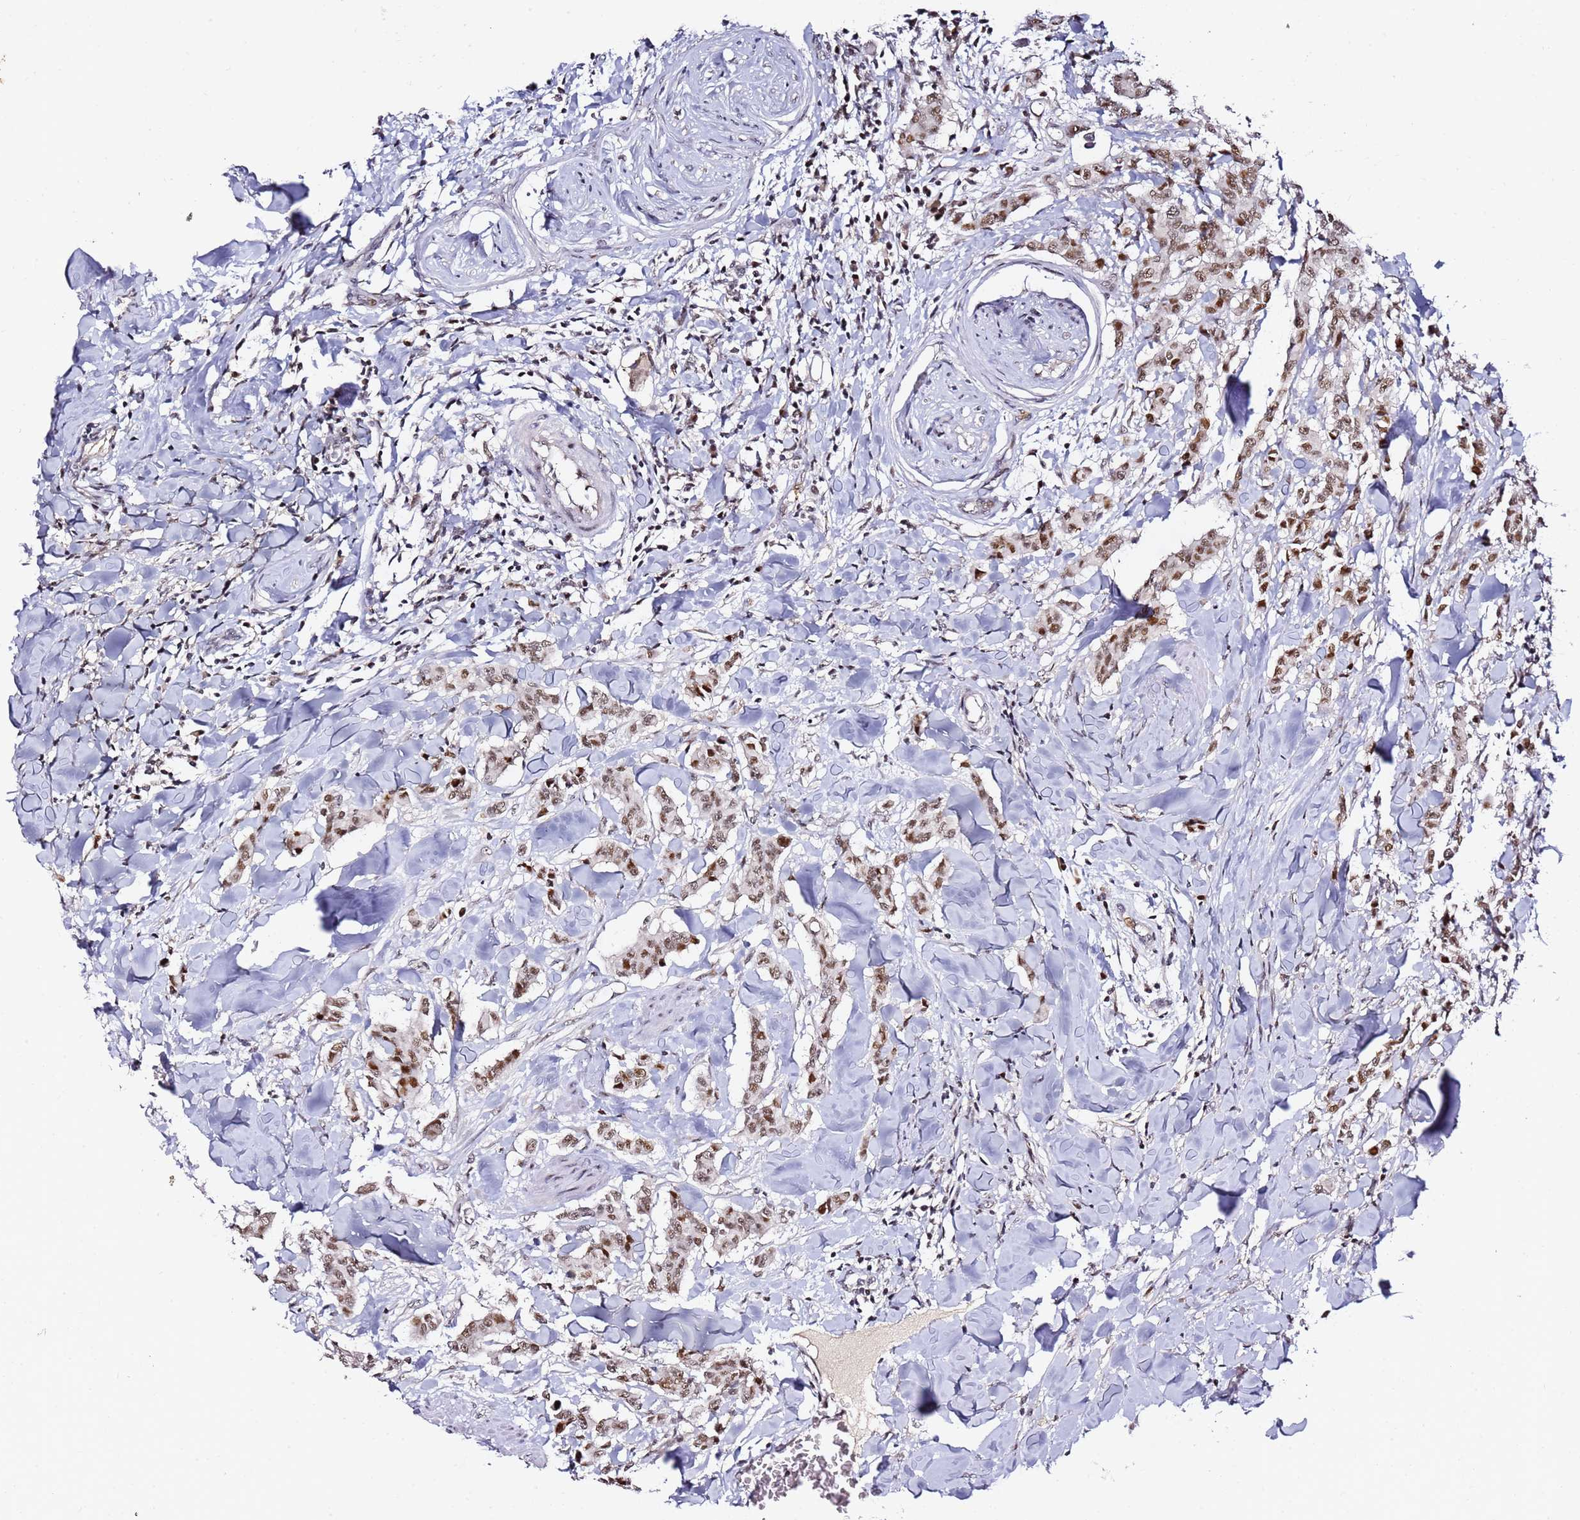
{"staining": {"intensity": "moderate", "quantity": ">75%", "location": "nuclear"}, "tissue": "breast cancer", "cell_type": "Tumor cells", "image_type": "cancer", "snomed": [{"axis": "morphology", "description": "Duct carcinoma"}, {"axis": "topography", "description": "Breast"}], "caption": "Breast cancer (invasive ductal carcinoma) stained for a protein exhibits moderate nuclear positivity in tumor cells.", "gene": "FCF1", "patient": {"sex": "female", "age": 40}}